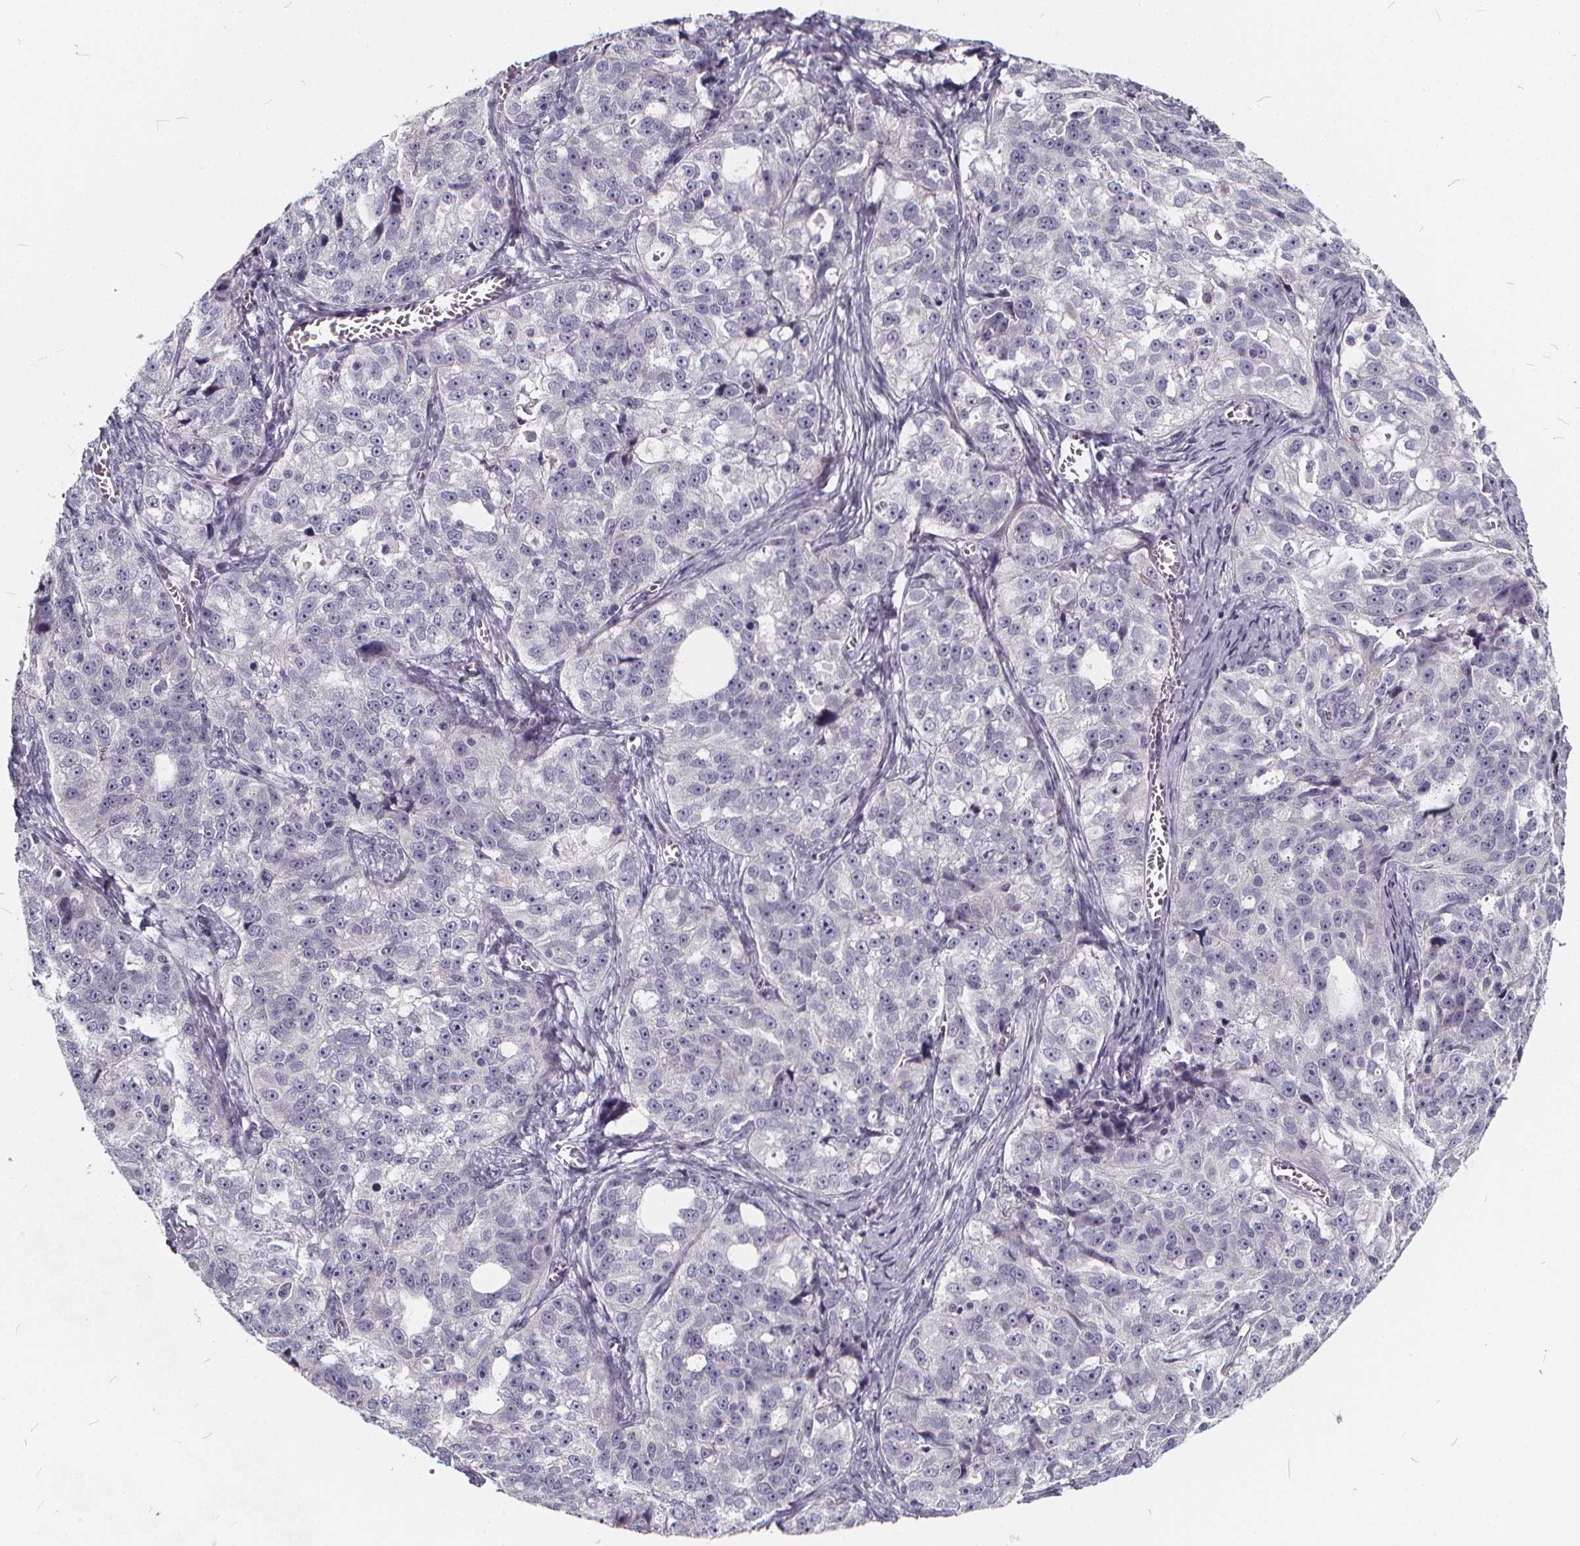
{"staining": {"intensity": "negative", "quantity": "none", "location": "none"}, "tissue": "ovarian cancer", "cell_type": "Tumor cells", "image_type": "cancer", "snomed": [{"axis": "morphology", "description": "Cystadenocarcinoma, serous, NOS"}, {"axis": "topography", "description": "Ovary"}], "caption": "Ovarian cancer stained for a protein using immunohistochemistry (IHC) demonstrates no expression tumor cells.", "gene": "SPEF2", "patient": {"sex": "female", "age": 51}}